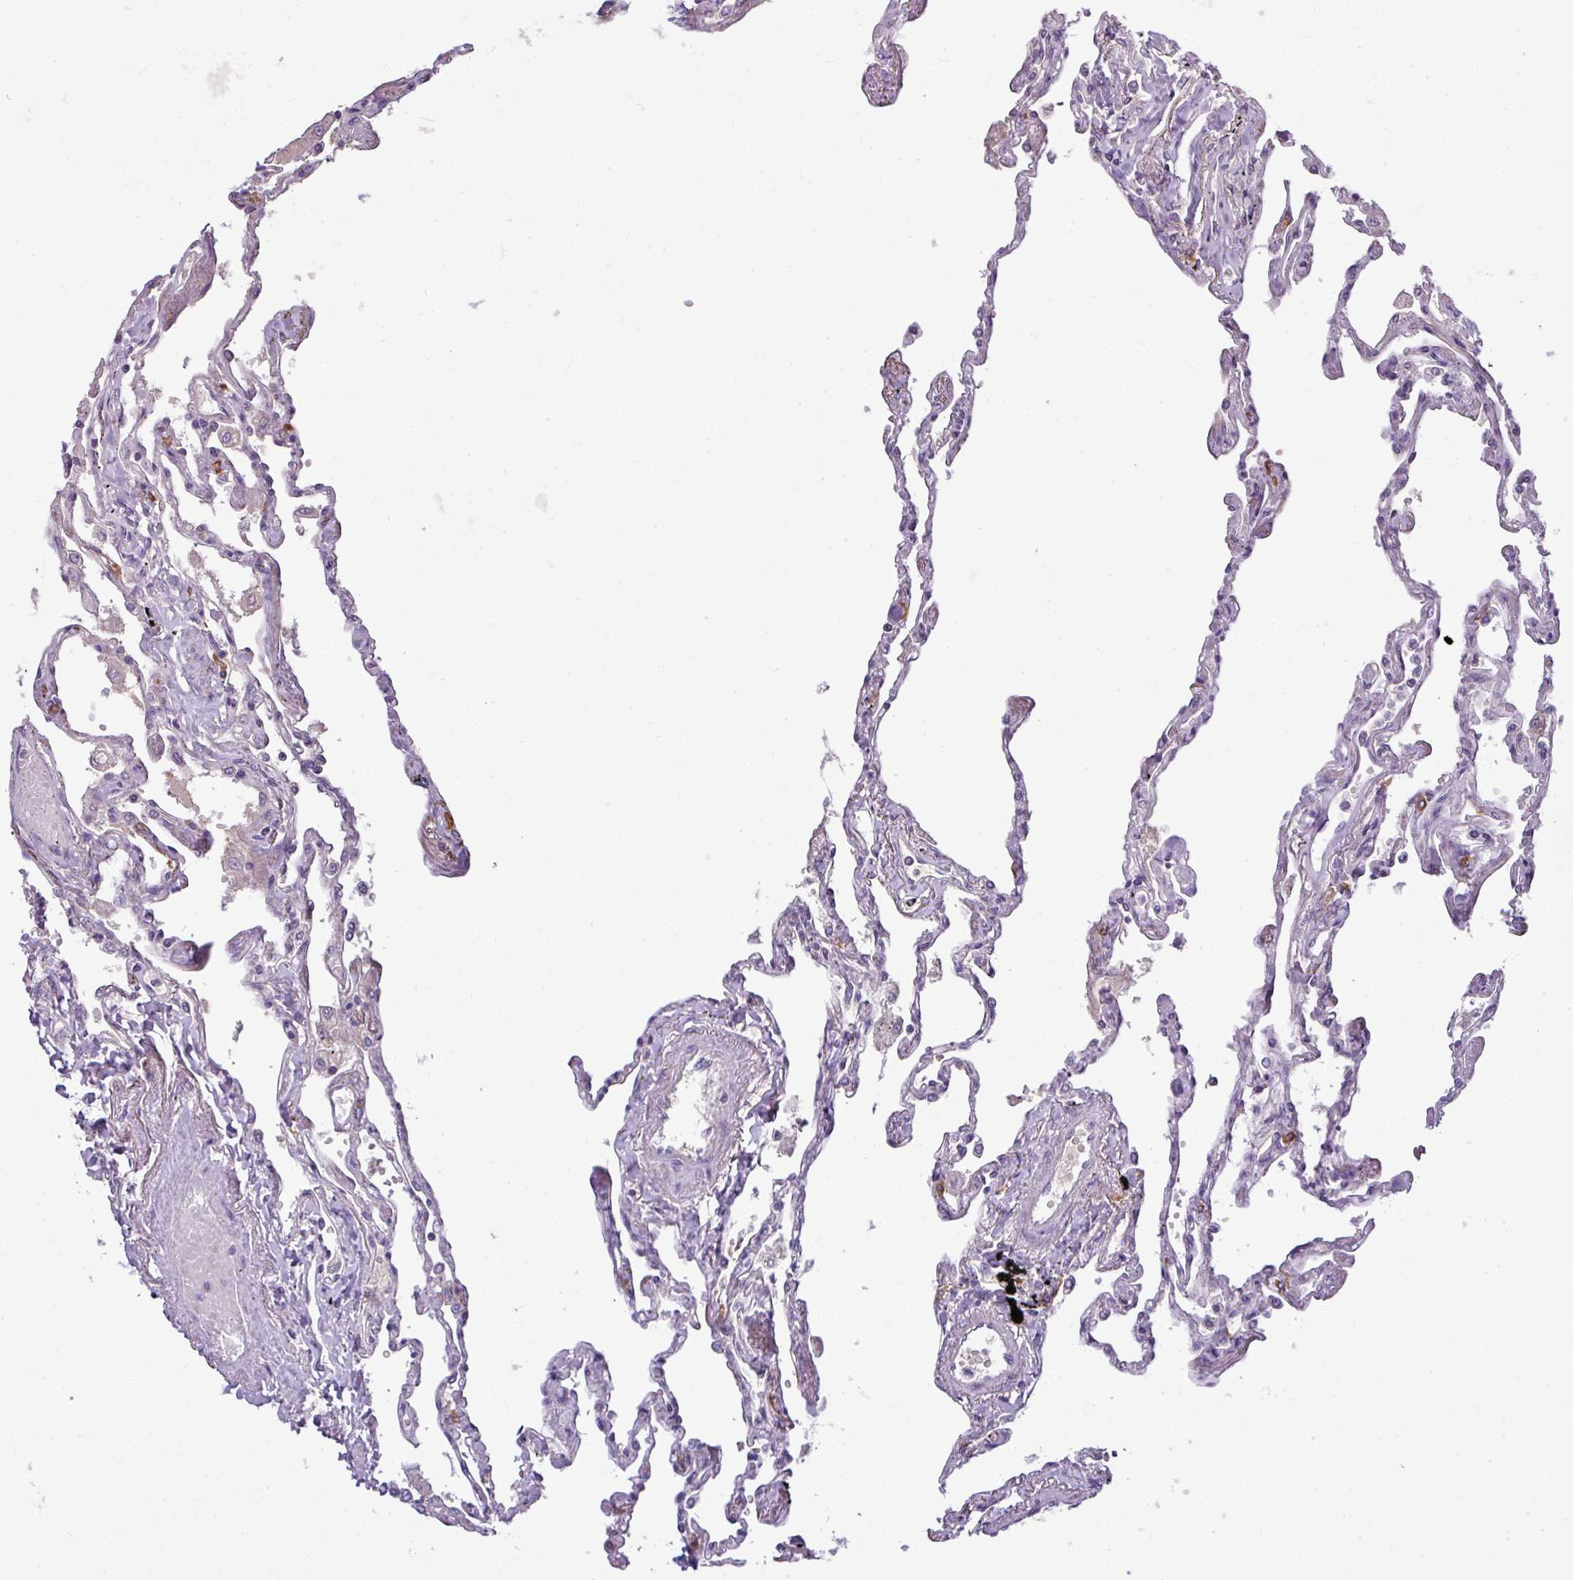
{"staining": {"intensity": "negative", "quantity": "none", "location": "none"}, "tissue": "lung", "cell_type": "Alveolar cells", "image_type": "normal", "snomed": [{"axis": "morphology", "description": "Normal tissue, NOS"}, {"axis": "topography", "description": "Lung"}], "caption": "The micrograph displays no significant staining in alveolar cells of lung.", "gene": "STAT5A", "patient": {"sex": "female", "age": 67}}